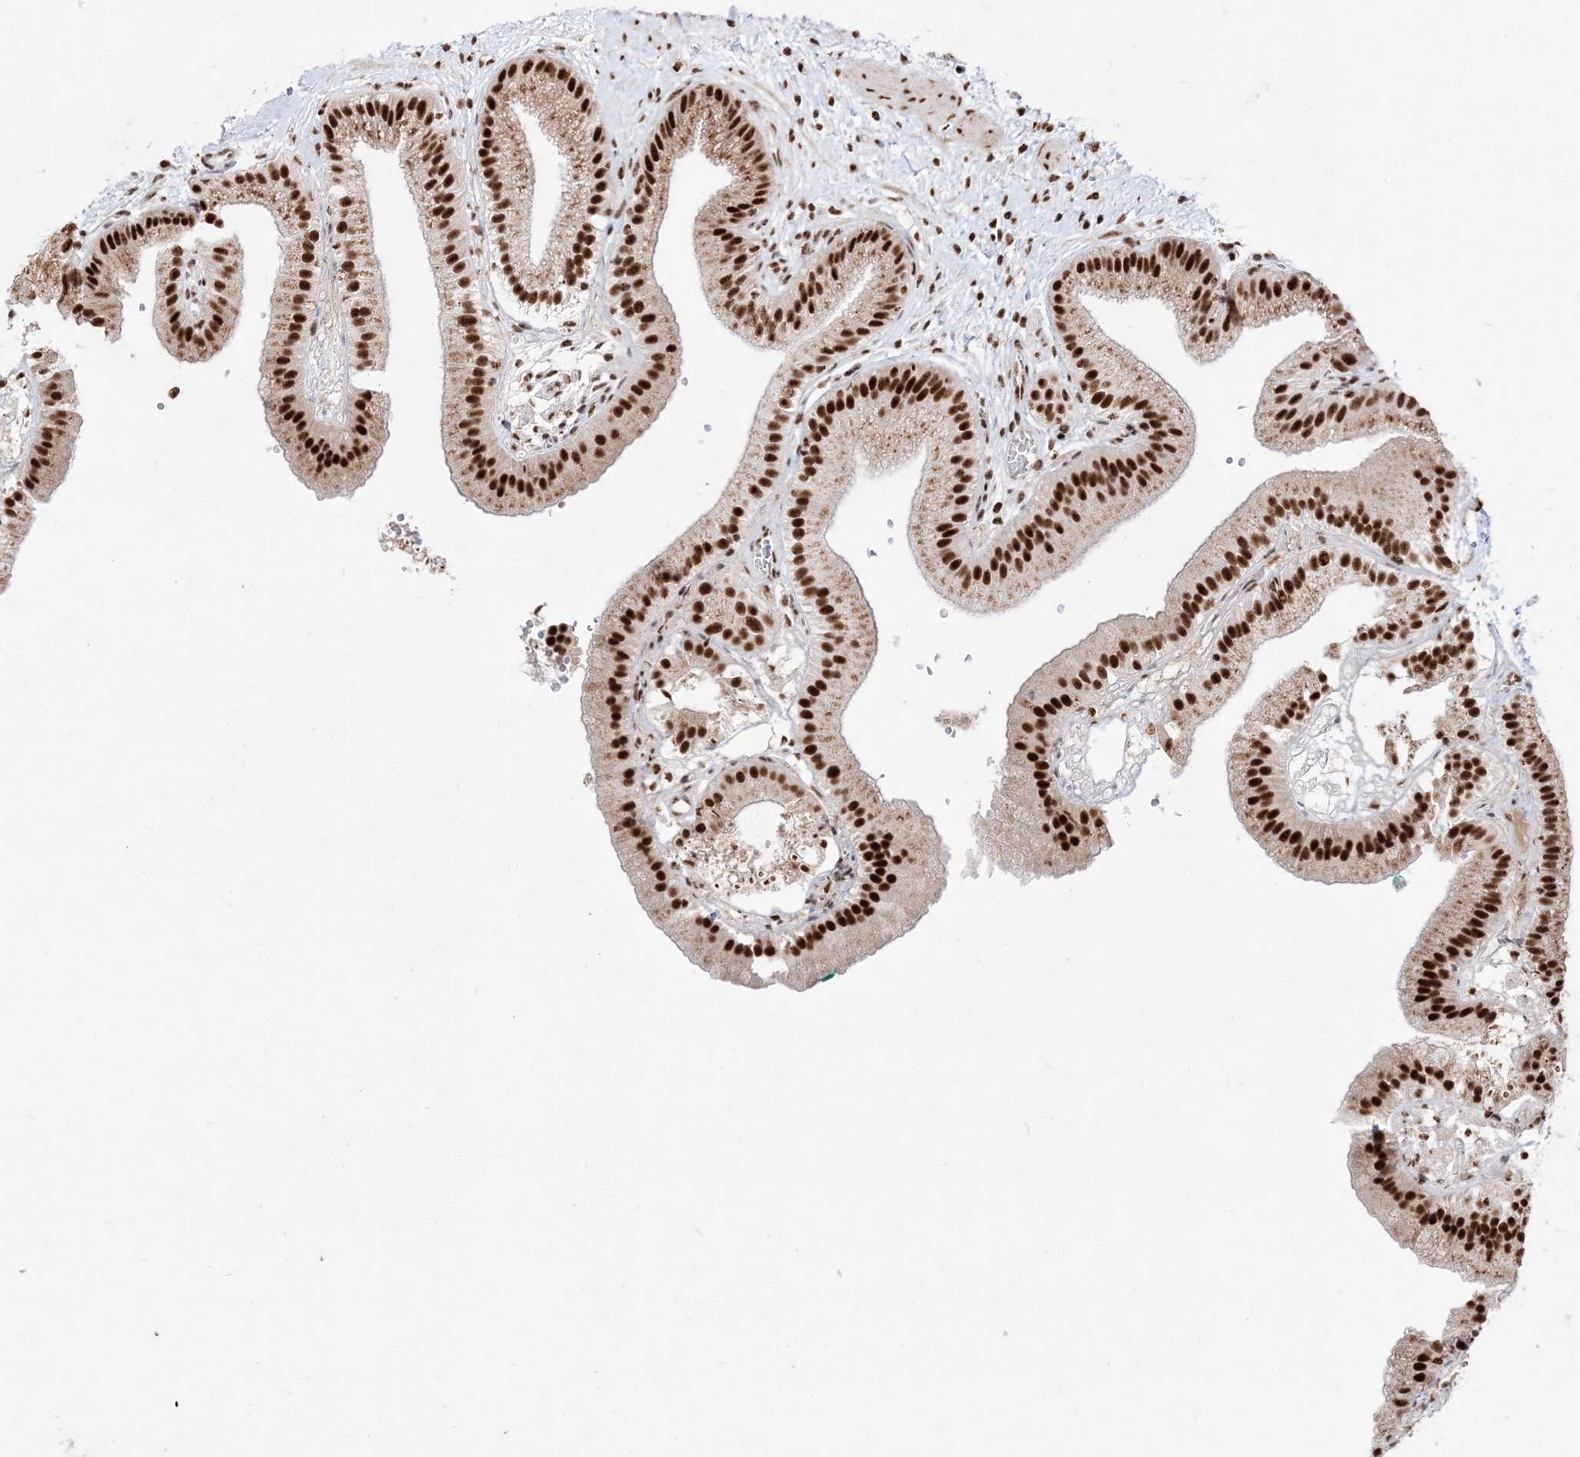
{"staining": {"intensity": "strong", "quantity": ">75%", "location": "nuclear"}, "tissue": "gallbladder", "cell_type": "Glandular cells", "image_type": "normal", "snomed": [{"axis": "morphology", "description": "Normal tissue, NOS"}, {"axis": "topography", "description": "Gallbladder"}], "caption": "Brown immunohistochemical staining in normal human gallbladder demonstrates strong nuclear expression in approximately >75% of glandular cells.", "gene": "RBM17", "patient": {"sex": "male", "age": 55}}